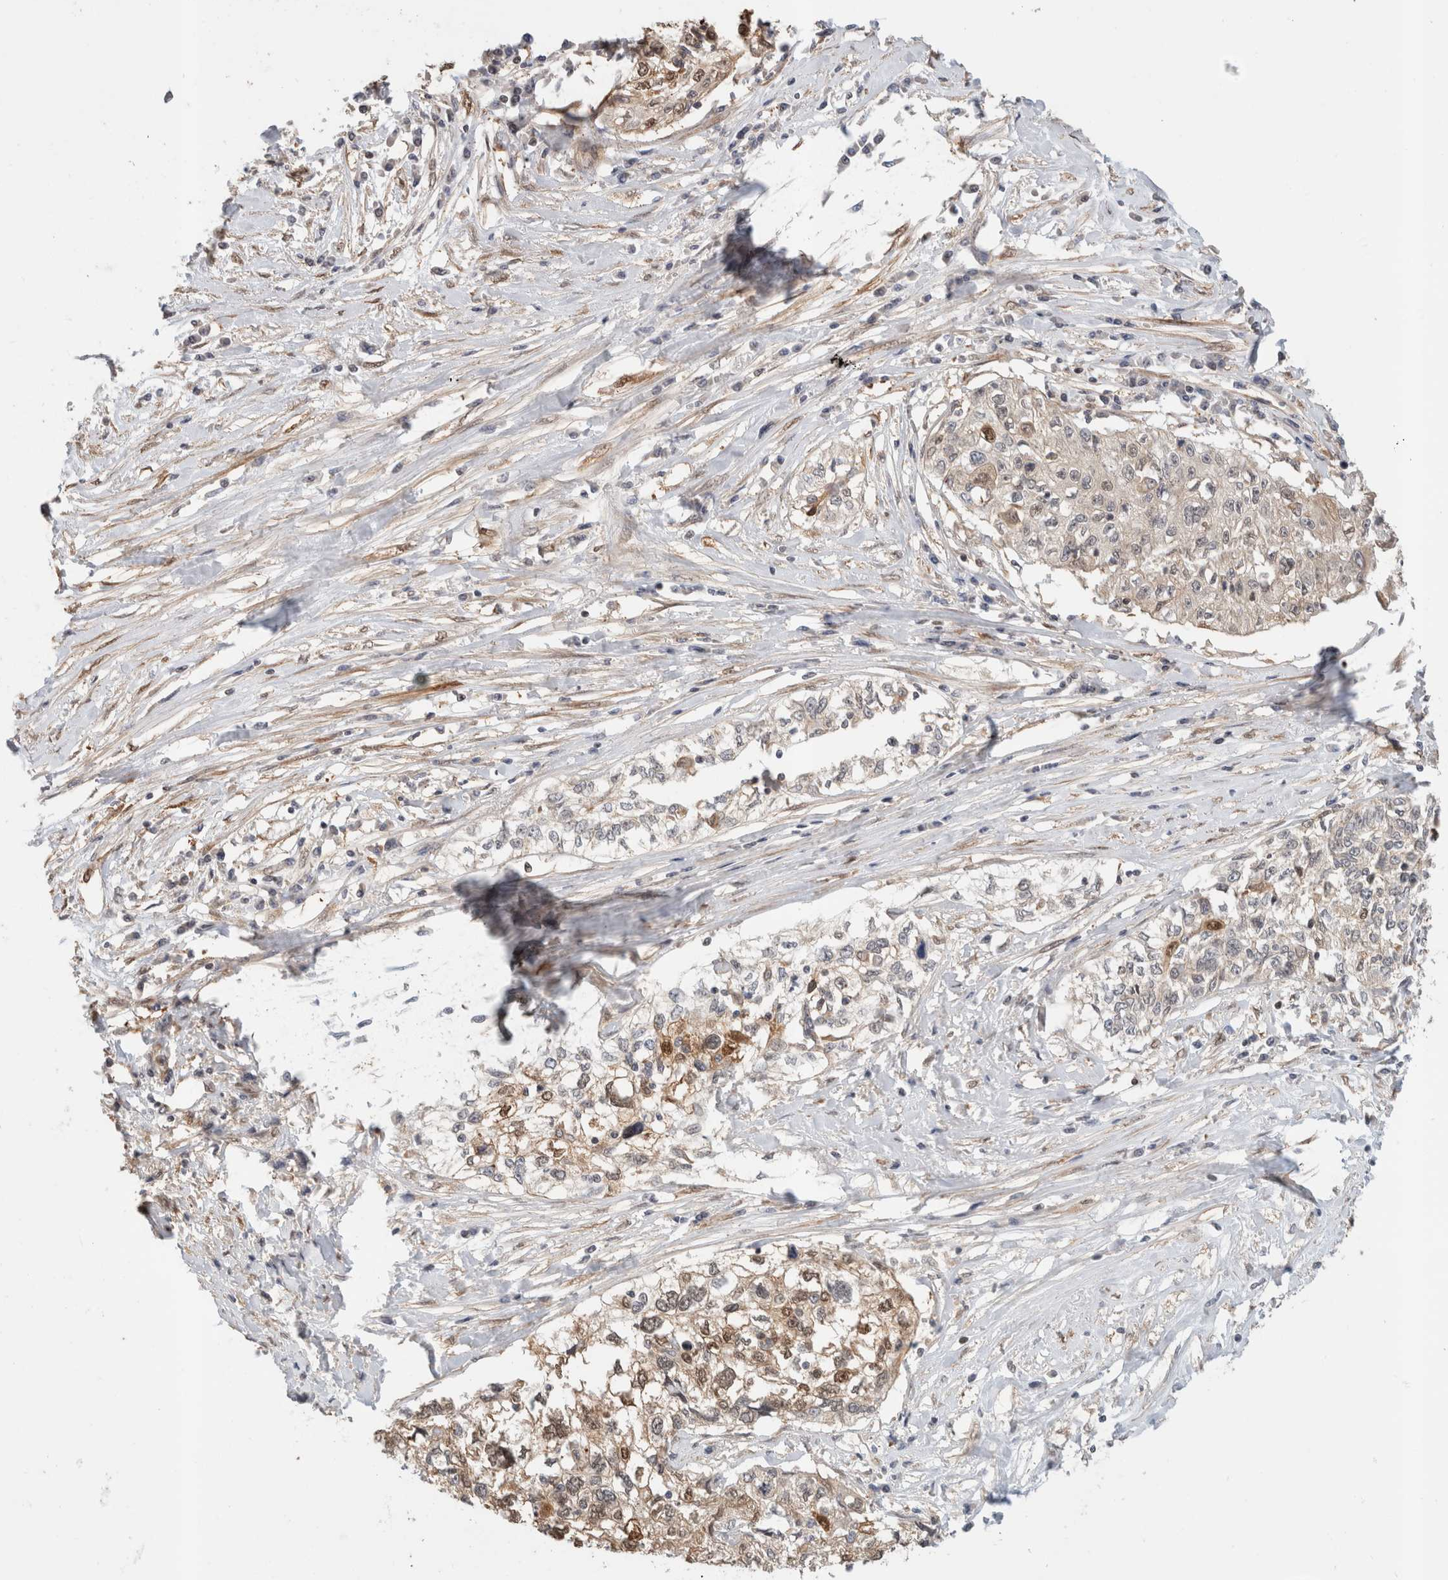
{"staining": {"intensity": "weak", "quantity": "<25%", "location": "cytoplasmic/membranous,nuclear"}, "tissue": "cervical cancer", "cell_type": "Tumor cells", "image_type": "cancer", "snomed": [{"axis": "morphology", "description": "Squamous cell carcinoma, NOS"}, {"axis": "topography", "description": "Cervix"}], "caption": "Protein analysis of cervical squamous cell carcinoma shows no significant positivity in tumor cells. (DAB IHC visualized using brightfield microscopy, high magnification).", "gene": "OTUD6B", "patient": {"sex": "female", "age": 57}}